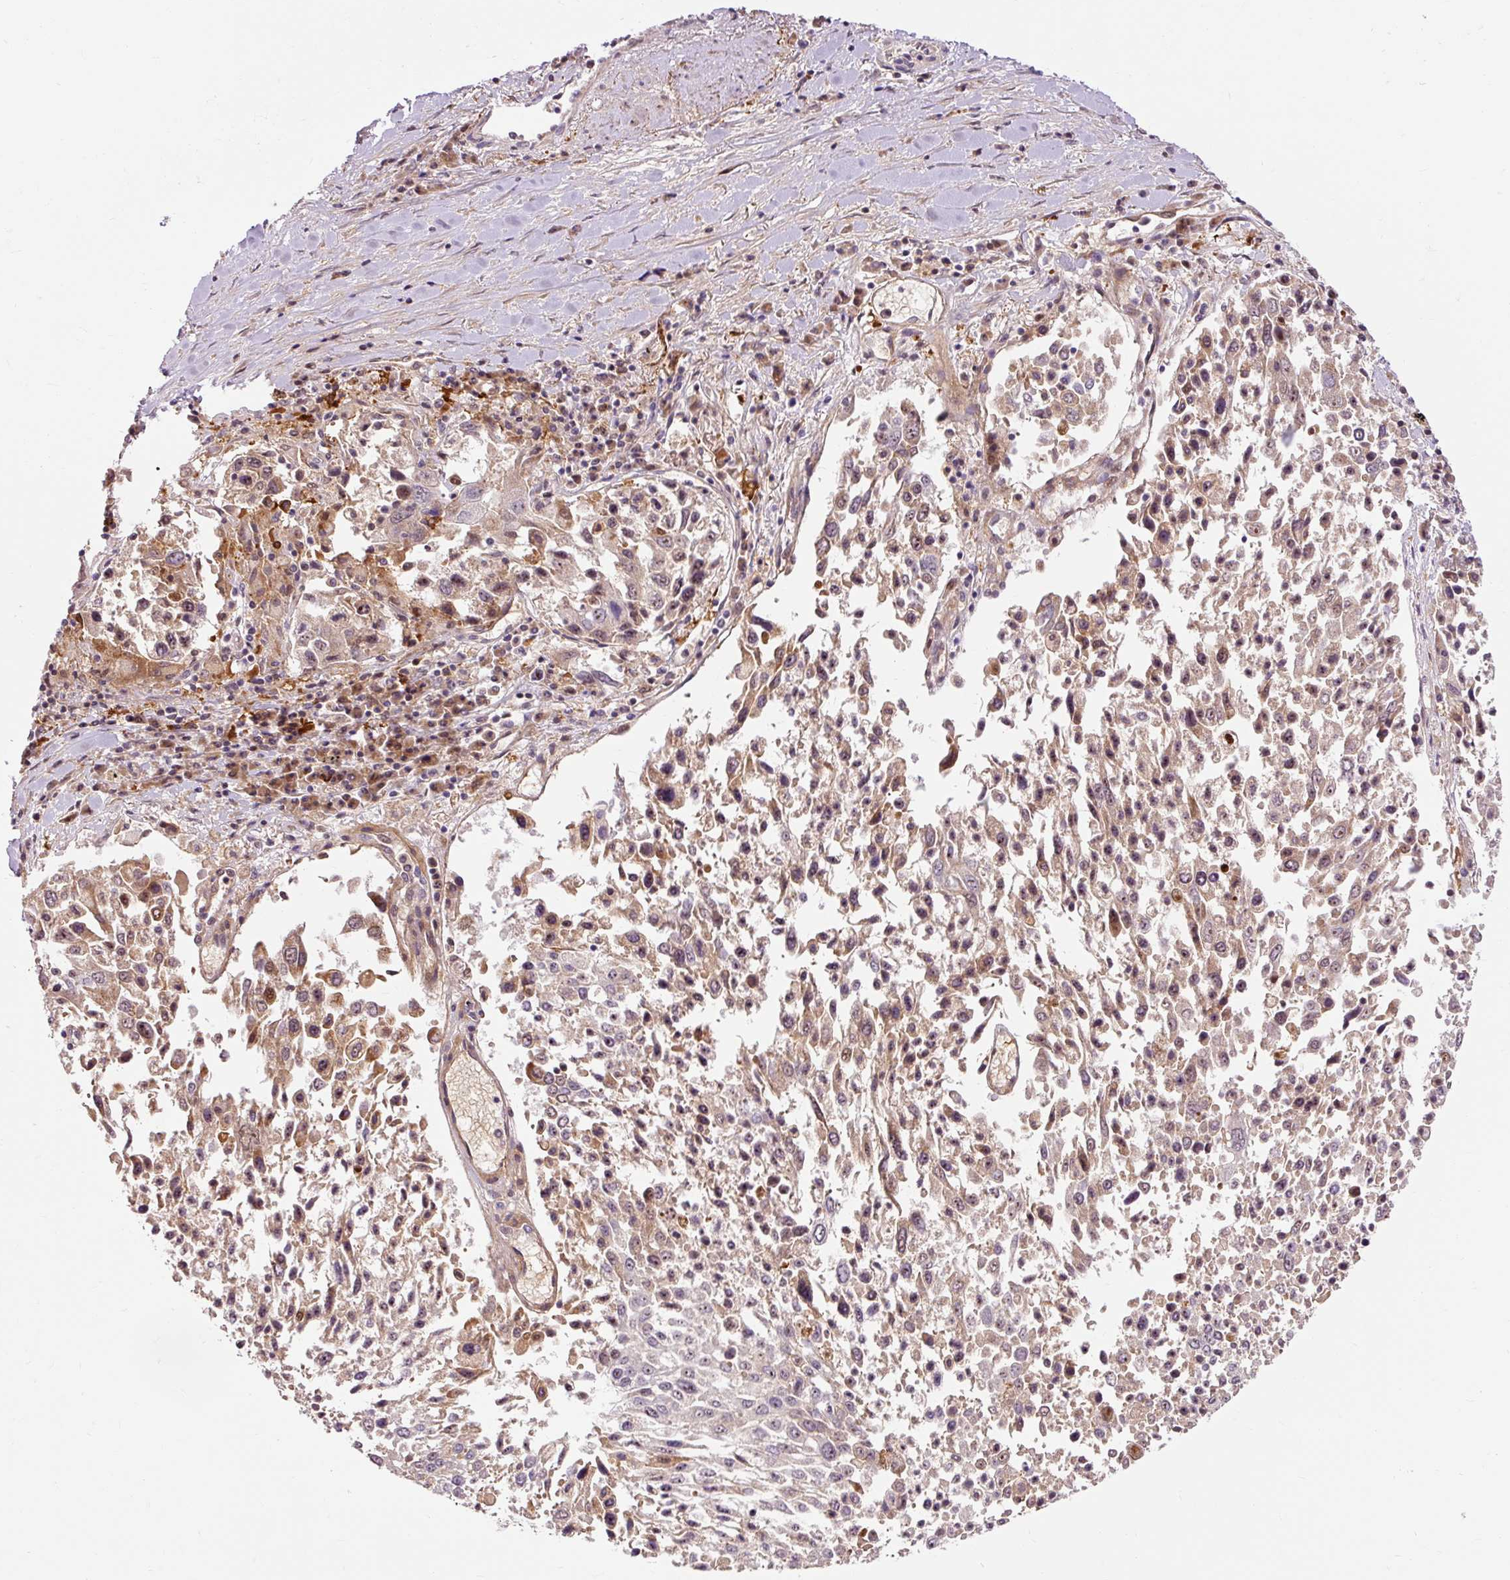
{"staining": {"intensity": "moderate", "quantity": "<25%", "location": "cytoplasmic/membranous"}, "tissue": "lung cancer", "cell_type": "Tumor cells", "image_type": "cancer", "snomed": [{"axis": "morphology", "description": "Squamous cell carcinoma, NOS"}, {"axis": "topography", "description": "Lung"}], "caption": "This is an image of IHC staining of lung squamous cell carcinoma, which shows moderate positivity in the cytoplasmic/membranous of tumor cells.", "gene": "CEBPZ", "patient": {"sex": "male", "age": 65}}